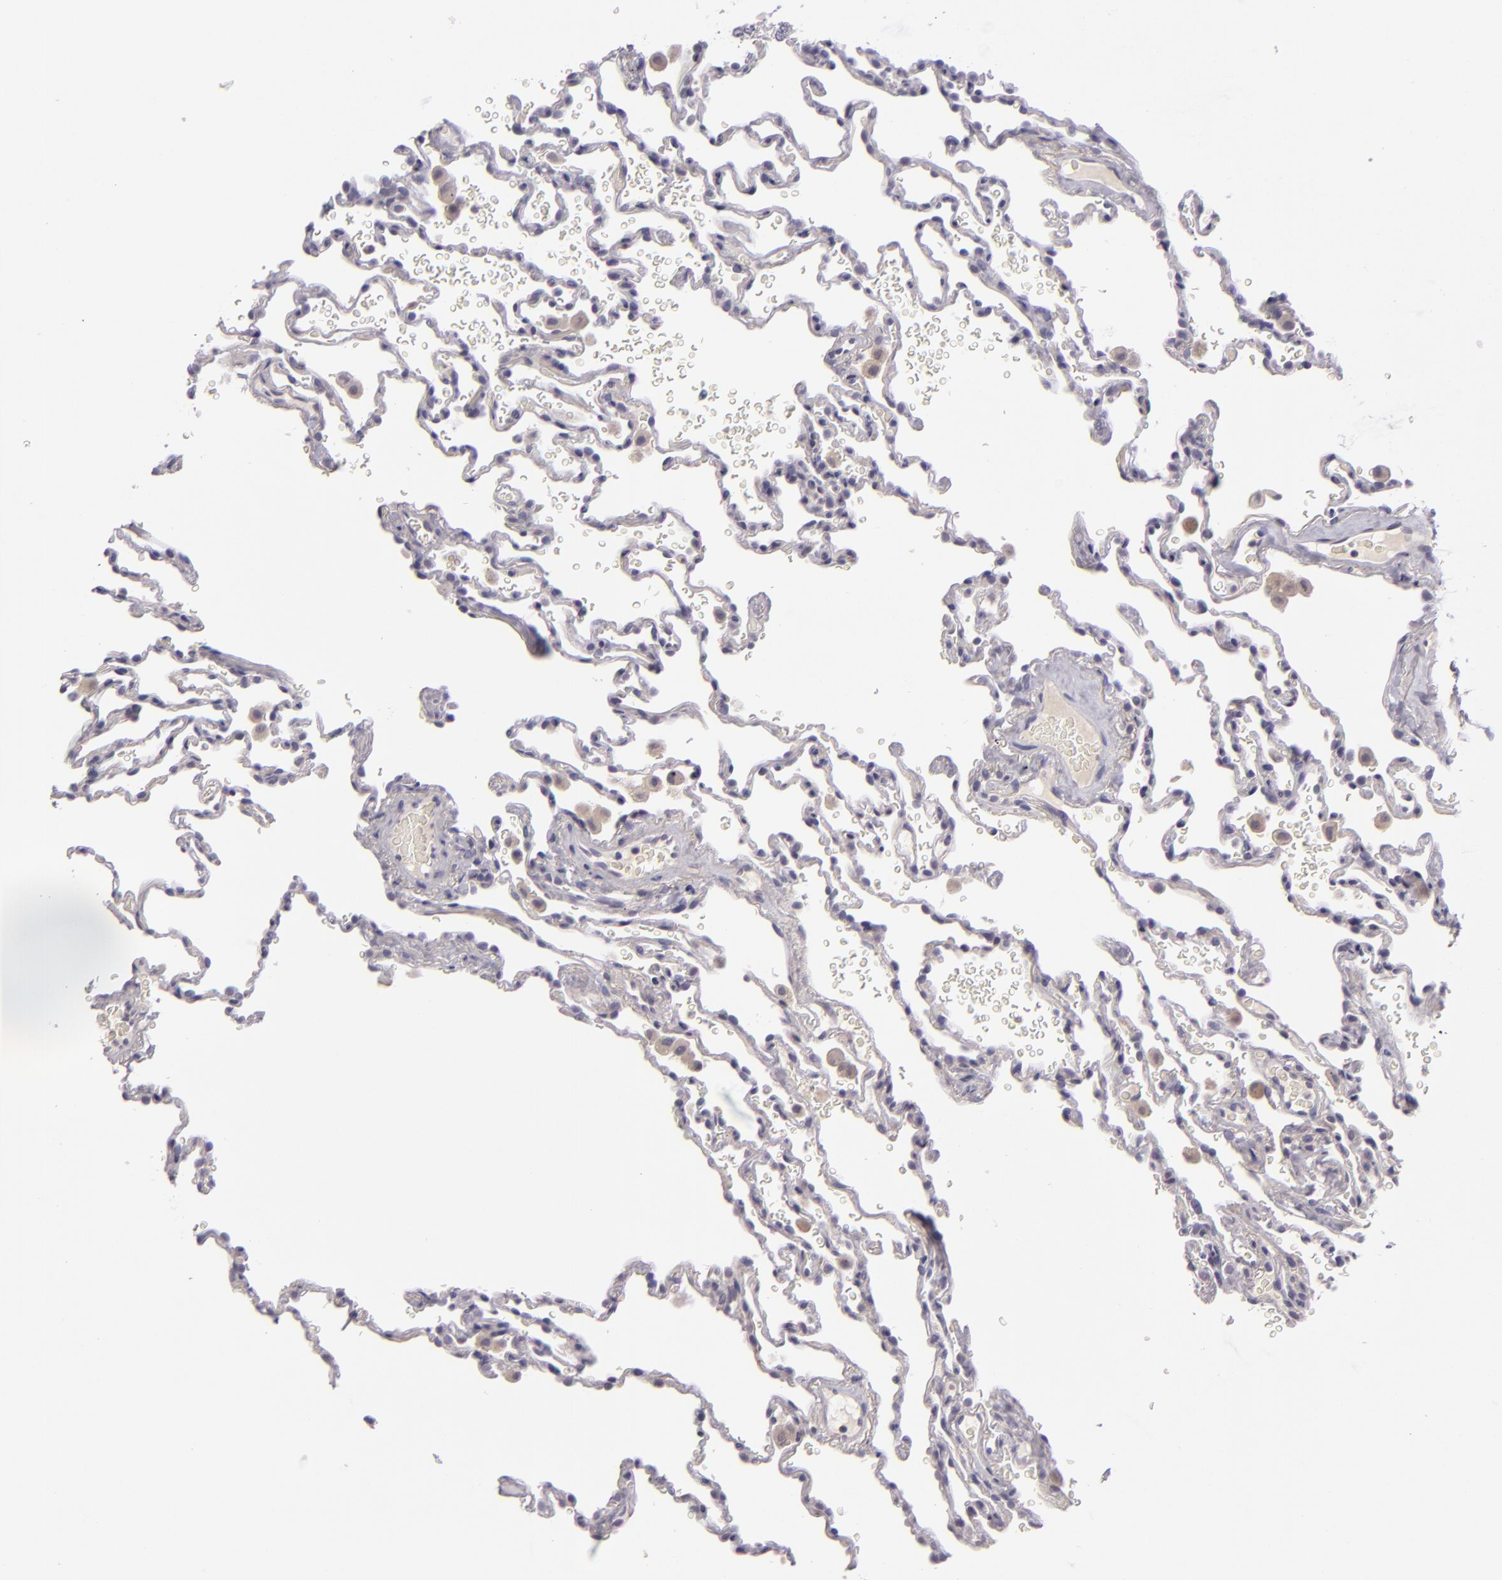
{"staining": {"intensity": "negative", "quantity": "none", "location": "none"}, "tissue": "lung", "cell_type": "Alveolar cells", "image_type": "normal", "snomed": [{"axis": "morphology", "description": "Normal tissue, NOS"}, {"axis": "topography", "description": "Lung"}], "caption": "An IHC micrograph of normal lung is shown. There is no staining in alveolar cells of lung.", "gene": "EGFL6", "patient": {"sex": "male", "age": 59}}